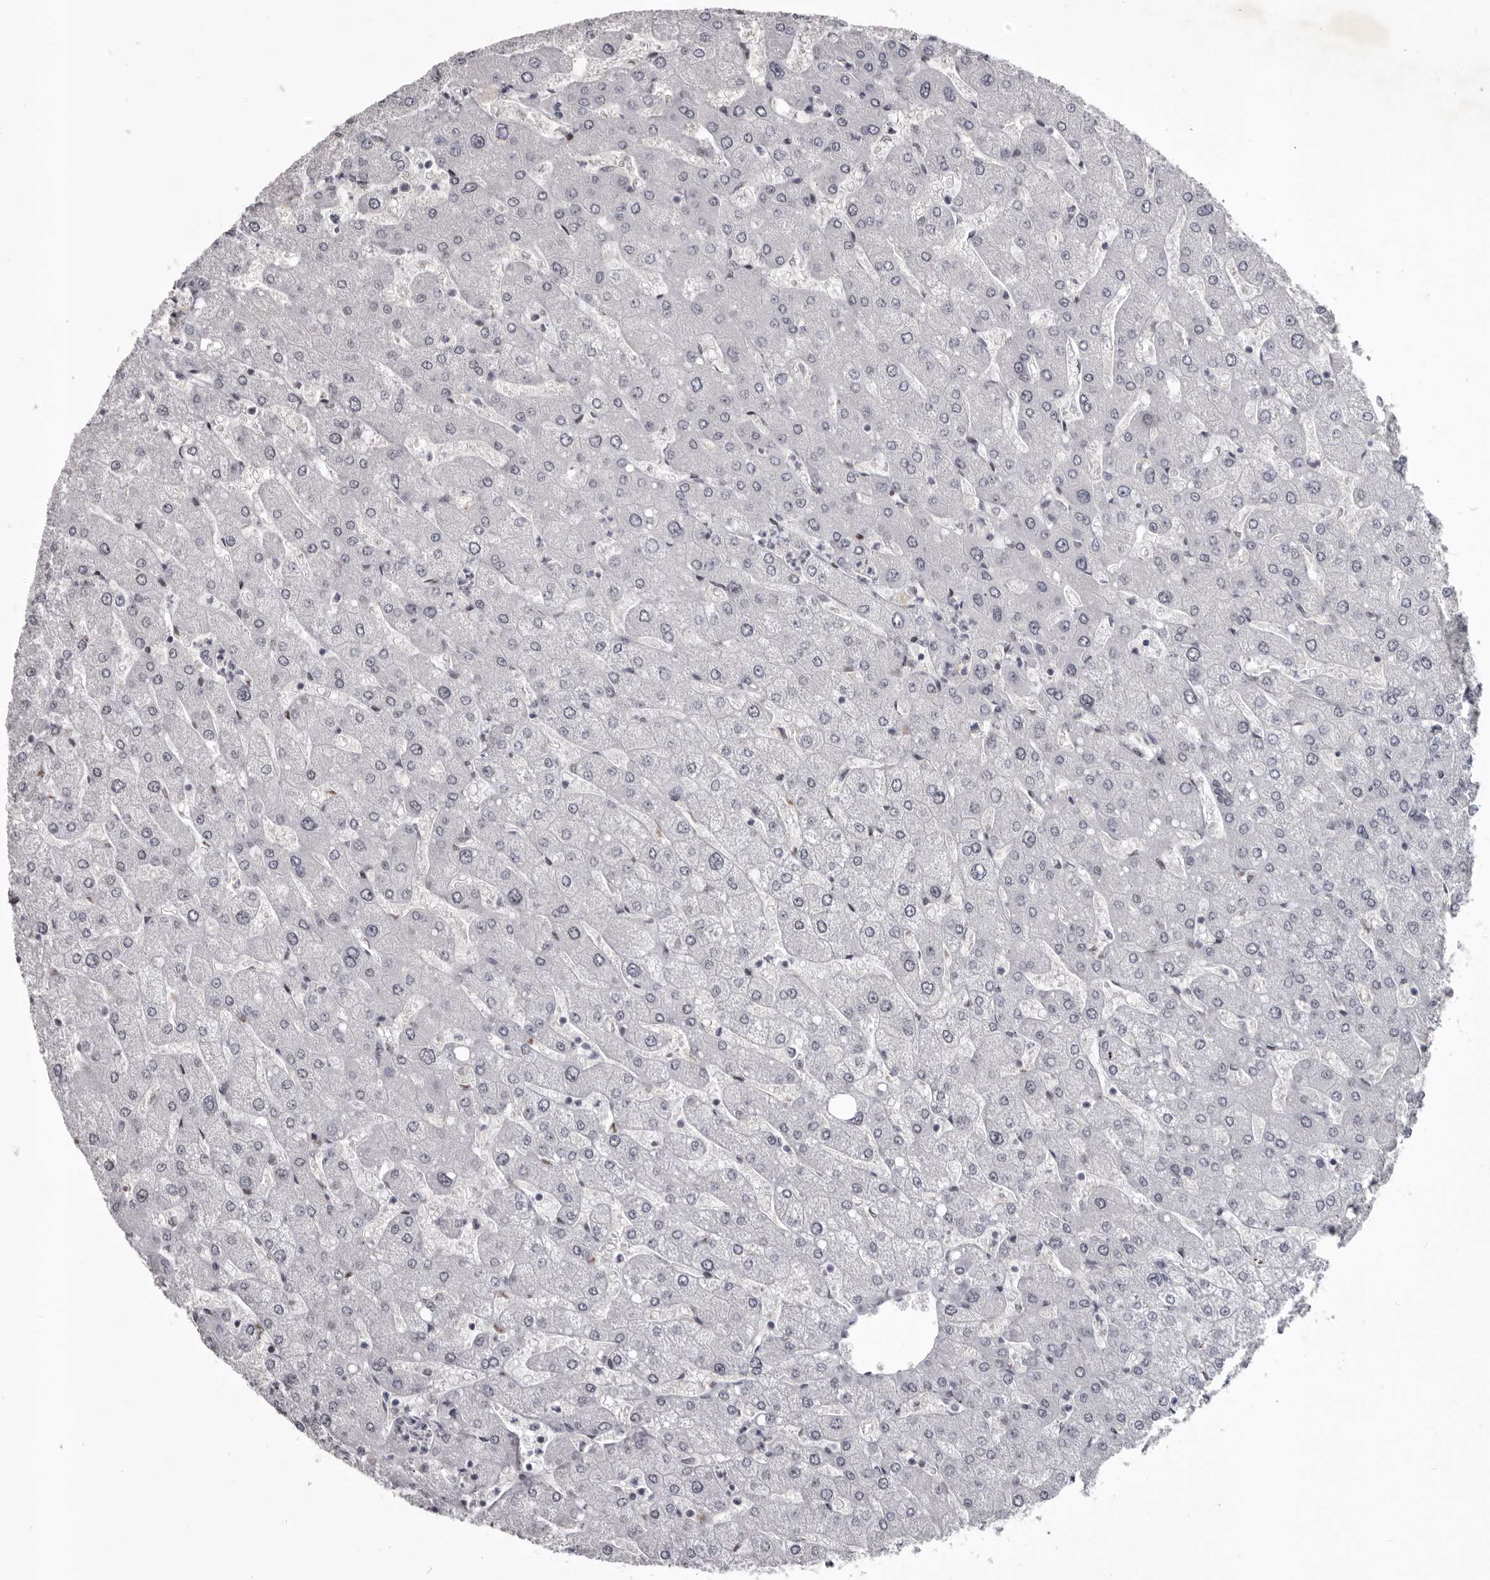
{"staining": {"intensity": "moderate", "quantity": ">75%", "location": "nuclear"}, "tissue": "liver", "cell_type": "Cholangiocytes", "image_type": "normal", "snomed": [{"axis": "morphology", "description": "Normal tissue, NOS"}, {"axis": "topography", "description": "Liver"}], "caption": "This histopathology image exhibits normal liver stained with immunohistochemistry (IHC) to label a protein in brown. The nuclear of cholangiocytes show moderate positivity for the protein. Nuclei are counter-stained blue.", "gene": "NUMA1", "patient": {"sex": "male", "age": 55}}